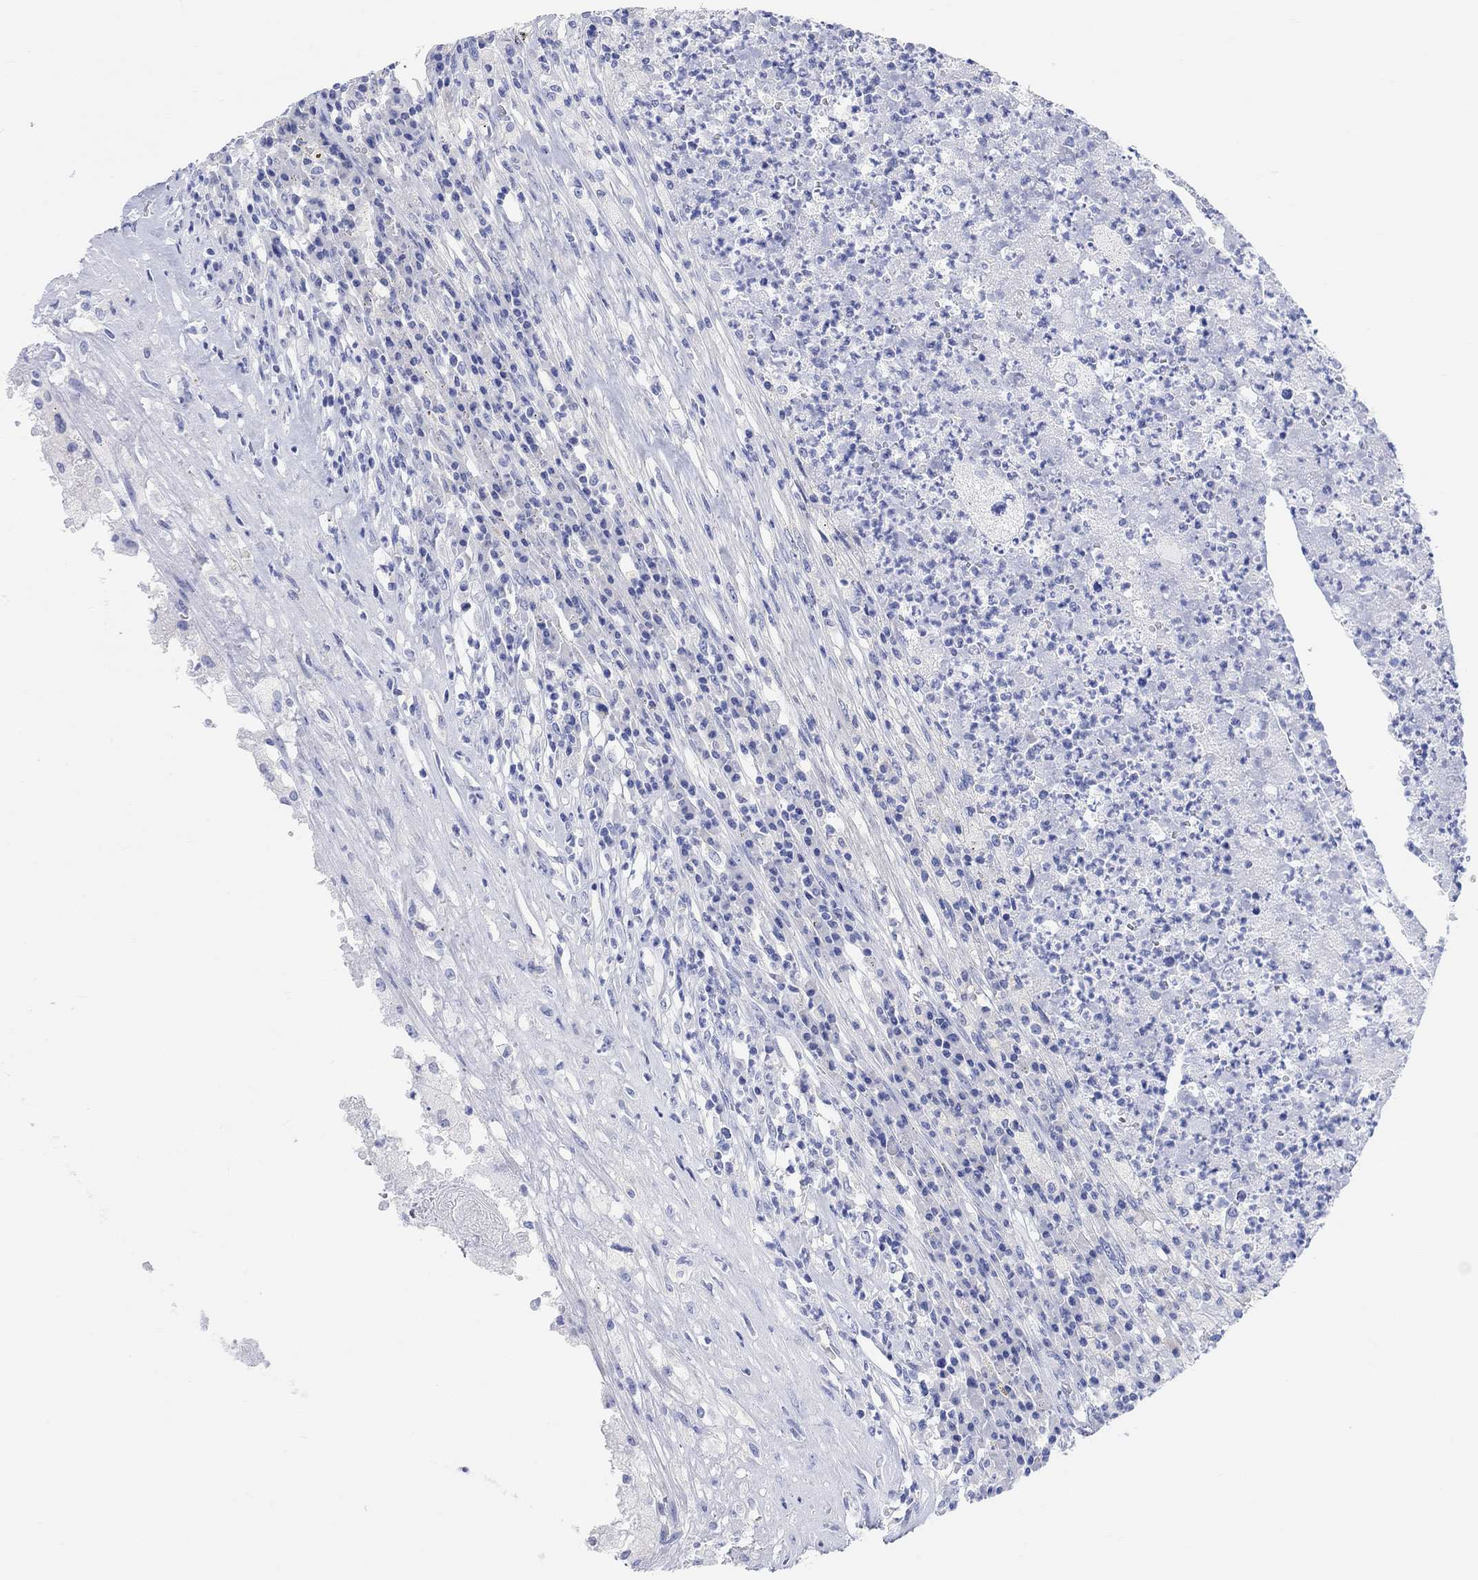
{"staining": {"intensity": "negative", "quantity": "none", "location": "none"}, "tissue": "testis cancer", "cell_type": "Tumor cells", "image_type": "cancer", "snomed": [{"axis": "morphology", "description": "Necrosis, NOS"}, {"axis": "morphology", "description": "Carcinoma, Embryonal, NOS"}, {"axis": "topography", "description": "Testis"}], "caption": "Tumor cells show no significant protein positivity in testis embryonal carcinoma. Brightfield microscopy of IHC stained with DAB (brown) and hematoxylin (blue), captured at high magnification.", "gene": "XIRP2", "patient": {"sex": "male", "age": 19}}